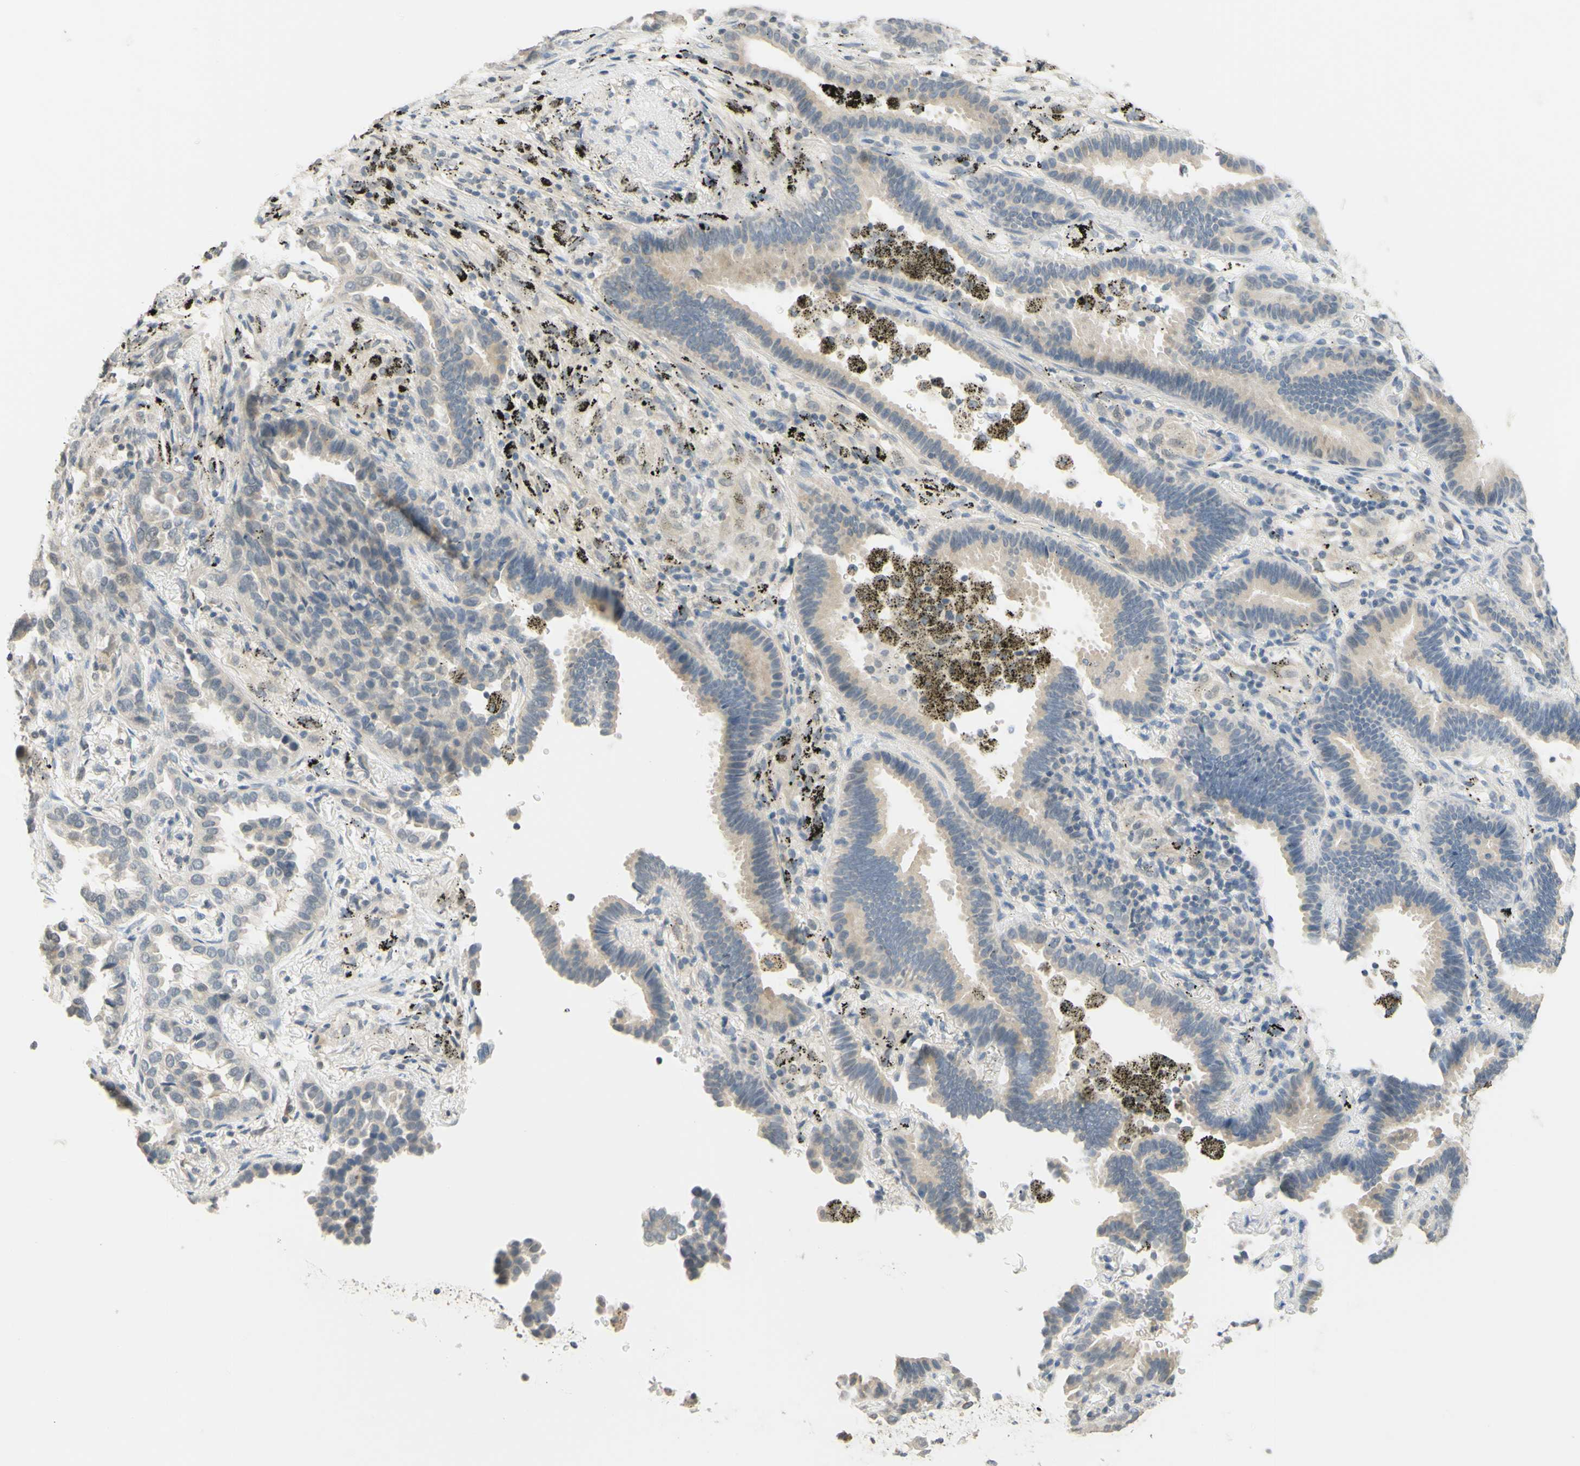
{"staining": {"intensity": "weak", "quantity": "<25%", "location": "cytoplasmic/membranous"}, "tissue": "lung cancer", "cell_type": "Tumor cells", "image_type": "cancer", "snomed": [{"axis": "morphology", "description": "Normal tissue, NOS"}, {"axis": "morphology", "description": "Adenocarcinoma, NOS"}, {"axis": "topography", "description": "Lung"}], "caption": "Immunohistochemistry of human adenocarcinoma (lung) shows no staining in tumor cells.", "gene": "MAG", "patient": {"sex": "male", "age": 59}}